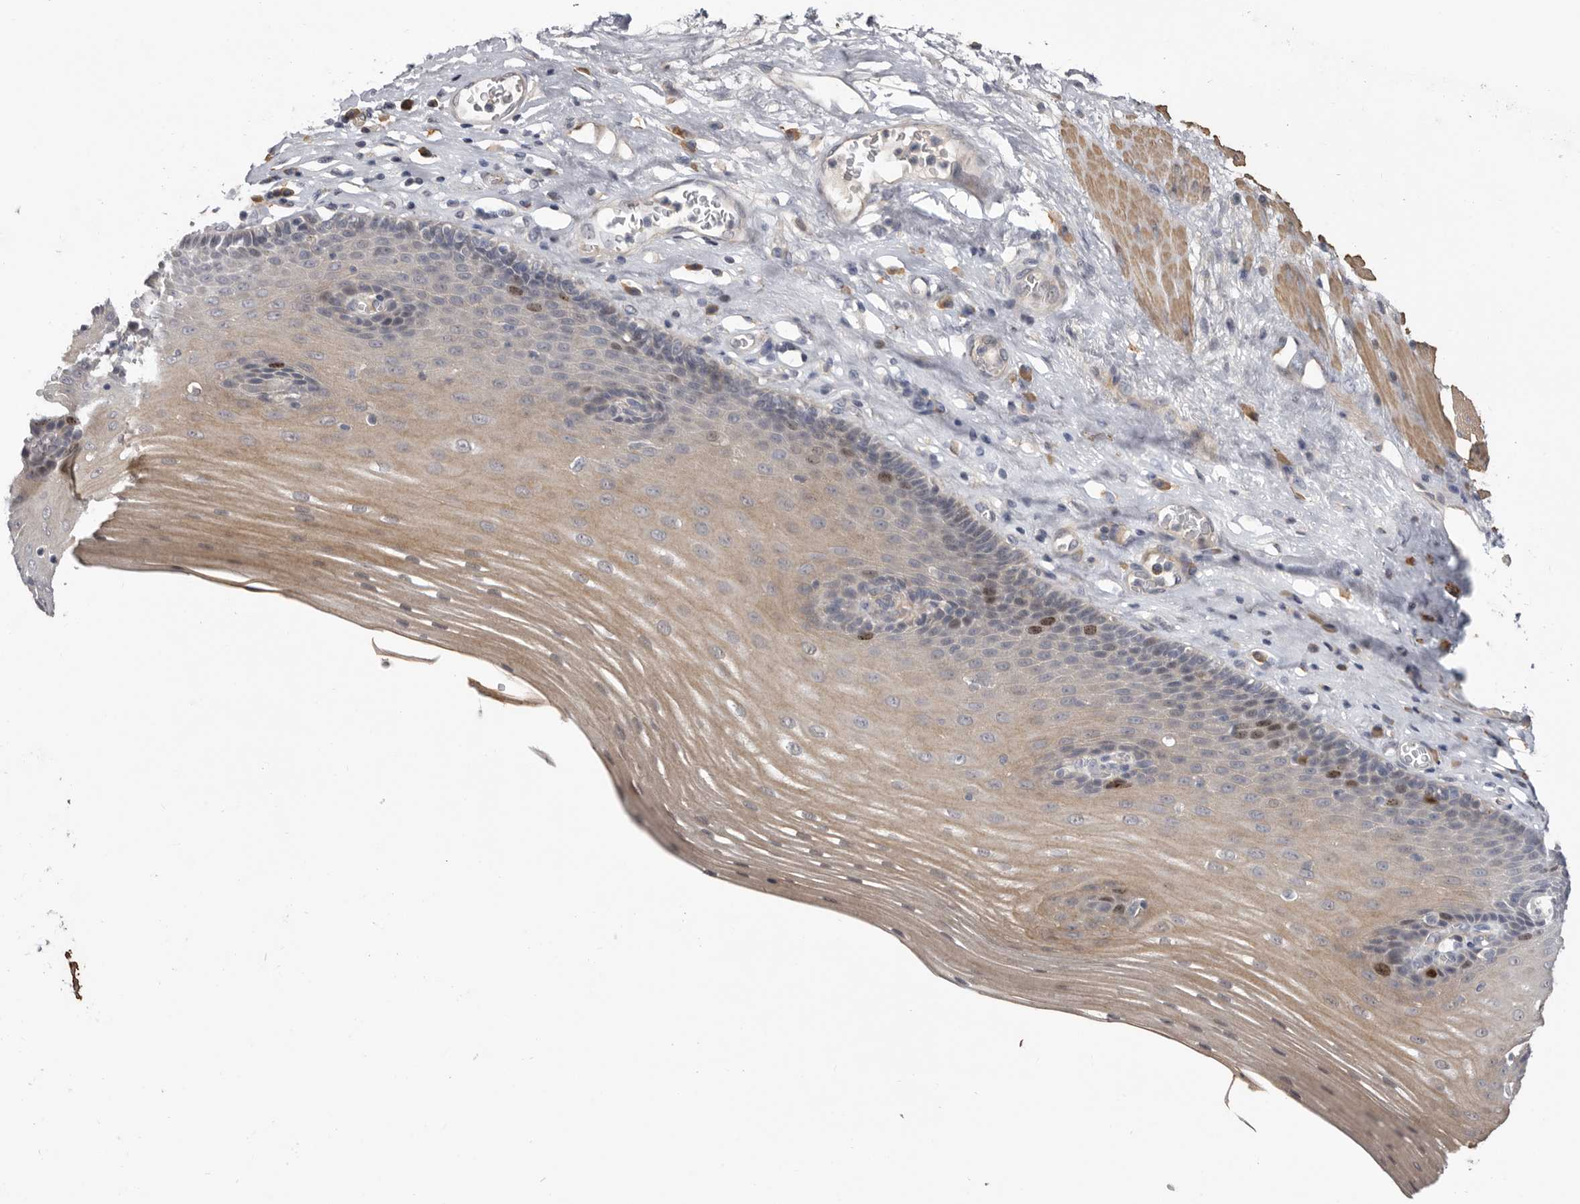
{"staining": {"intensity": "strong", "quantity": "<25%", "location": "cytoplasmic/membranous,nuclear"}, "tissue": "esophagus", "cell_type": "Squamous epithelial cells", "image_type": "normal", "snomed": [{"axis": "morphology", "description": "Normal tissue, NOS"}, {"axis": "topography", "description": "Esophagus"}], "caption": "A micrograph showing strong cytoplasmic/membranous,nuclear staining in about <25% of squamous epithelial cells in benign esophagus, as visualized by brown immunohistochemical staining.", "gene": "CDCA8", "patient": {"sex": "male", "age": 62}}